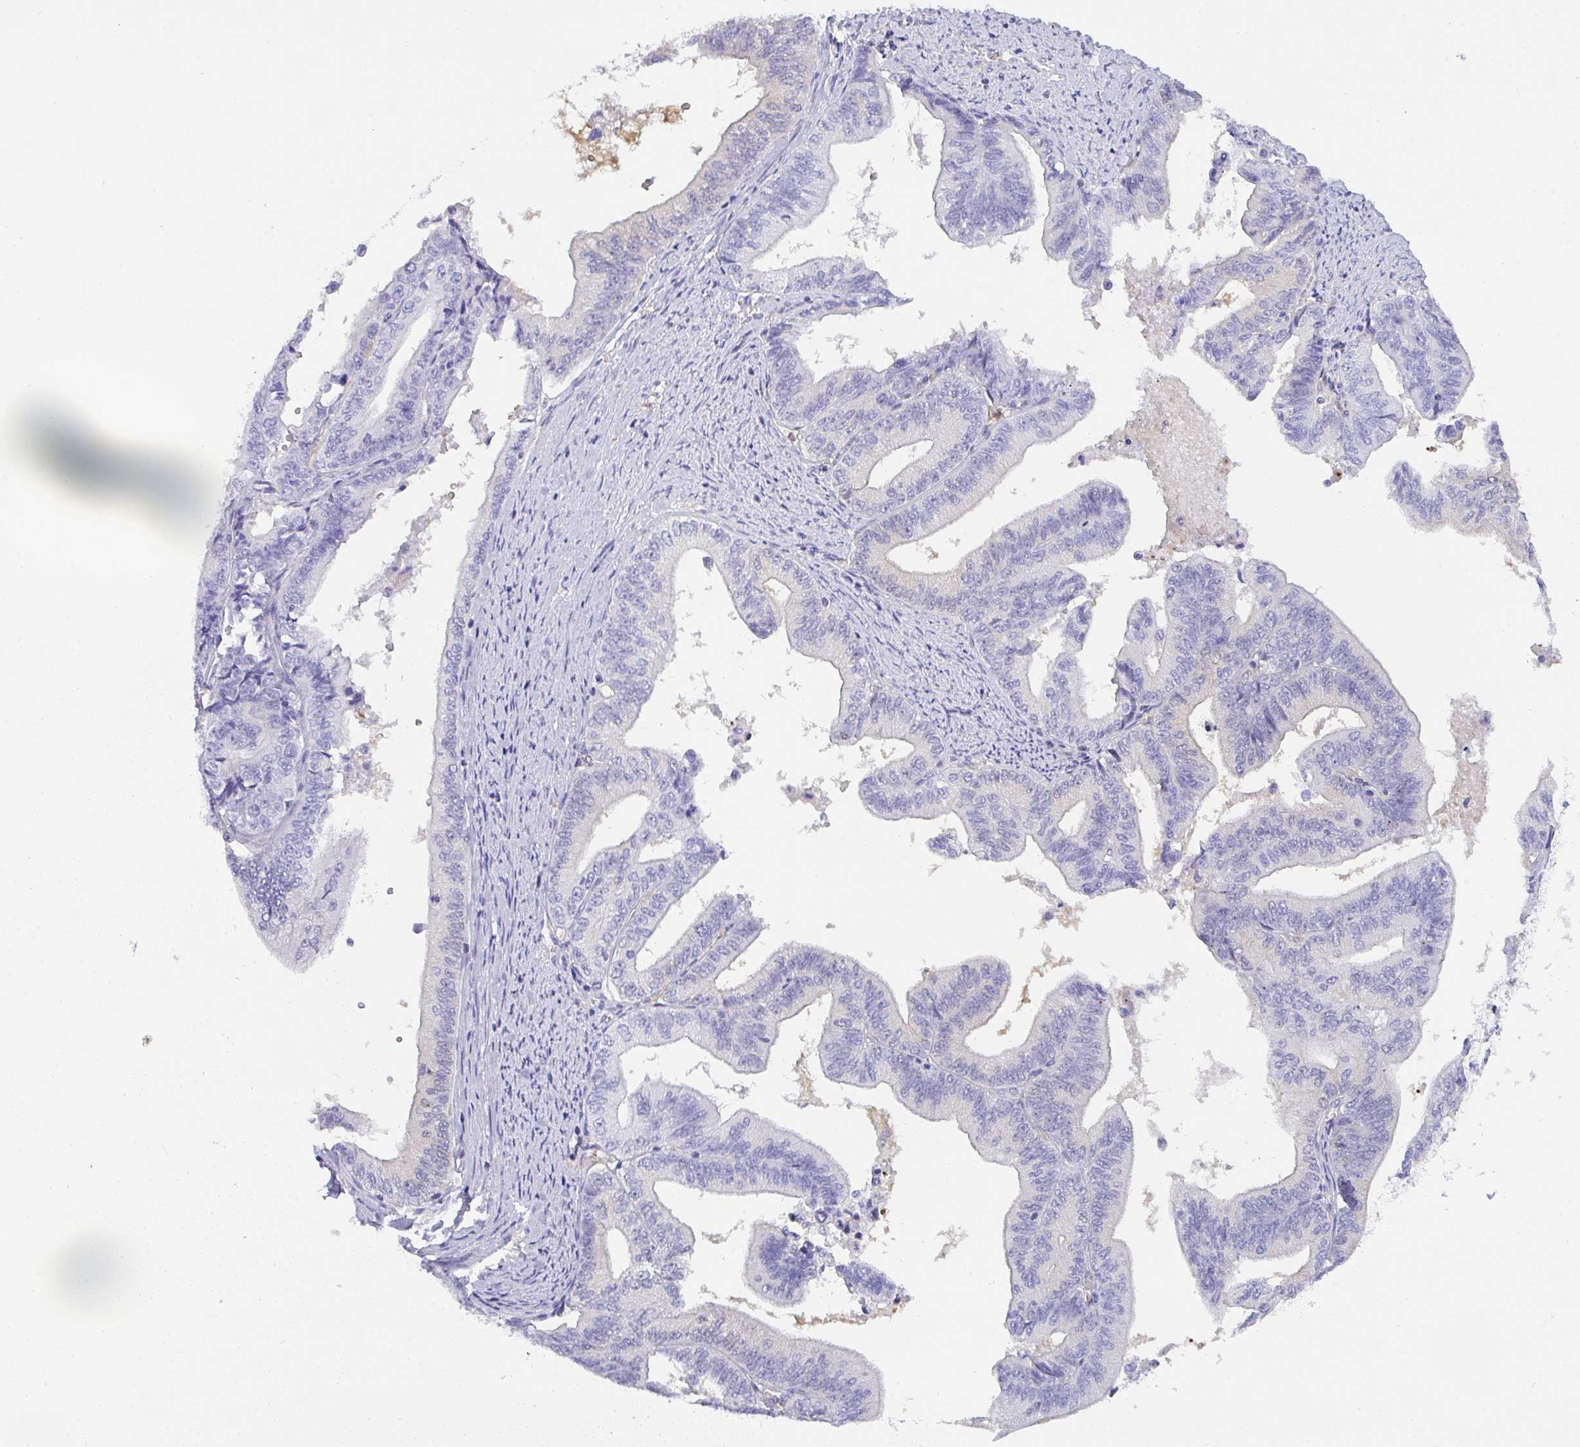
{"staining": {"intensity": "negative", "quantity": "none", "location": "none"}, "tissue": "endometrial cancer", "cell_type": "Tumor cells", "image_type": "cancer", "snomed": [{"axis": "morphology", "description": "Adenocarcinoma, NOS"}, {"axis": "topography", "description": "Endometrium"}], "caption": "Immunohistochemical staining of human endometrial cancer (adenocarcinoma) shows no significant staining in tumor cells.", "gene": "TNFAIP8", "patient": {"sex": "female", "age": 65}}